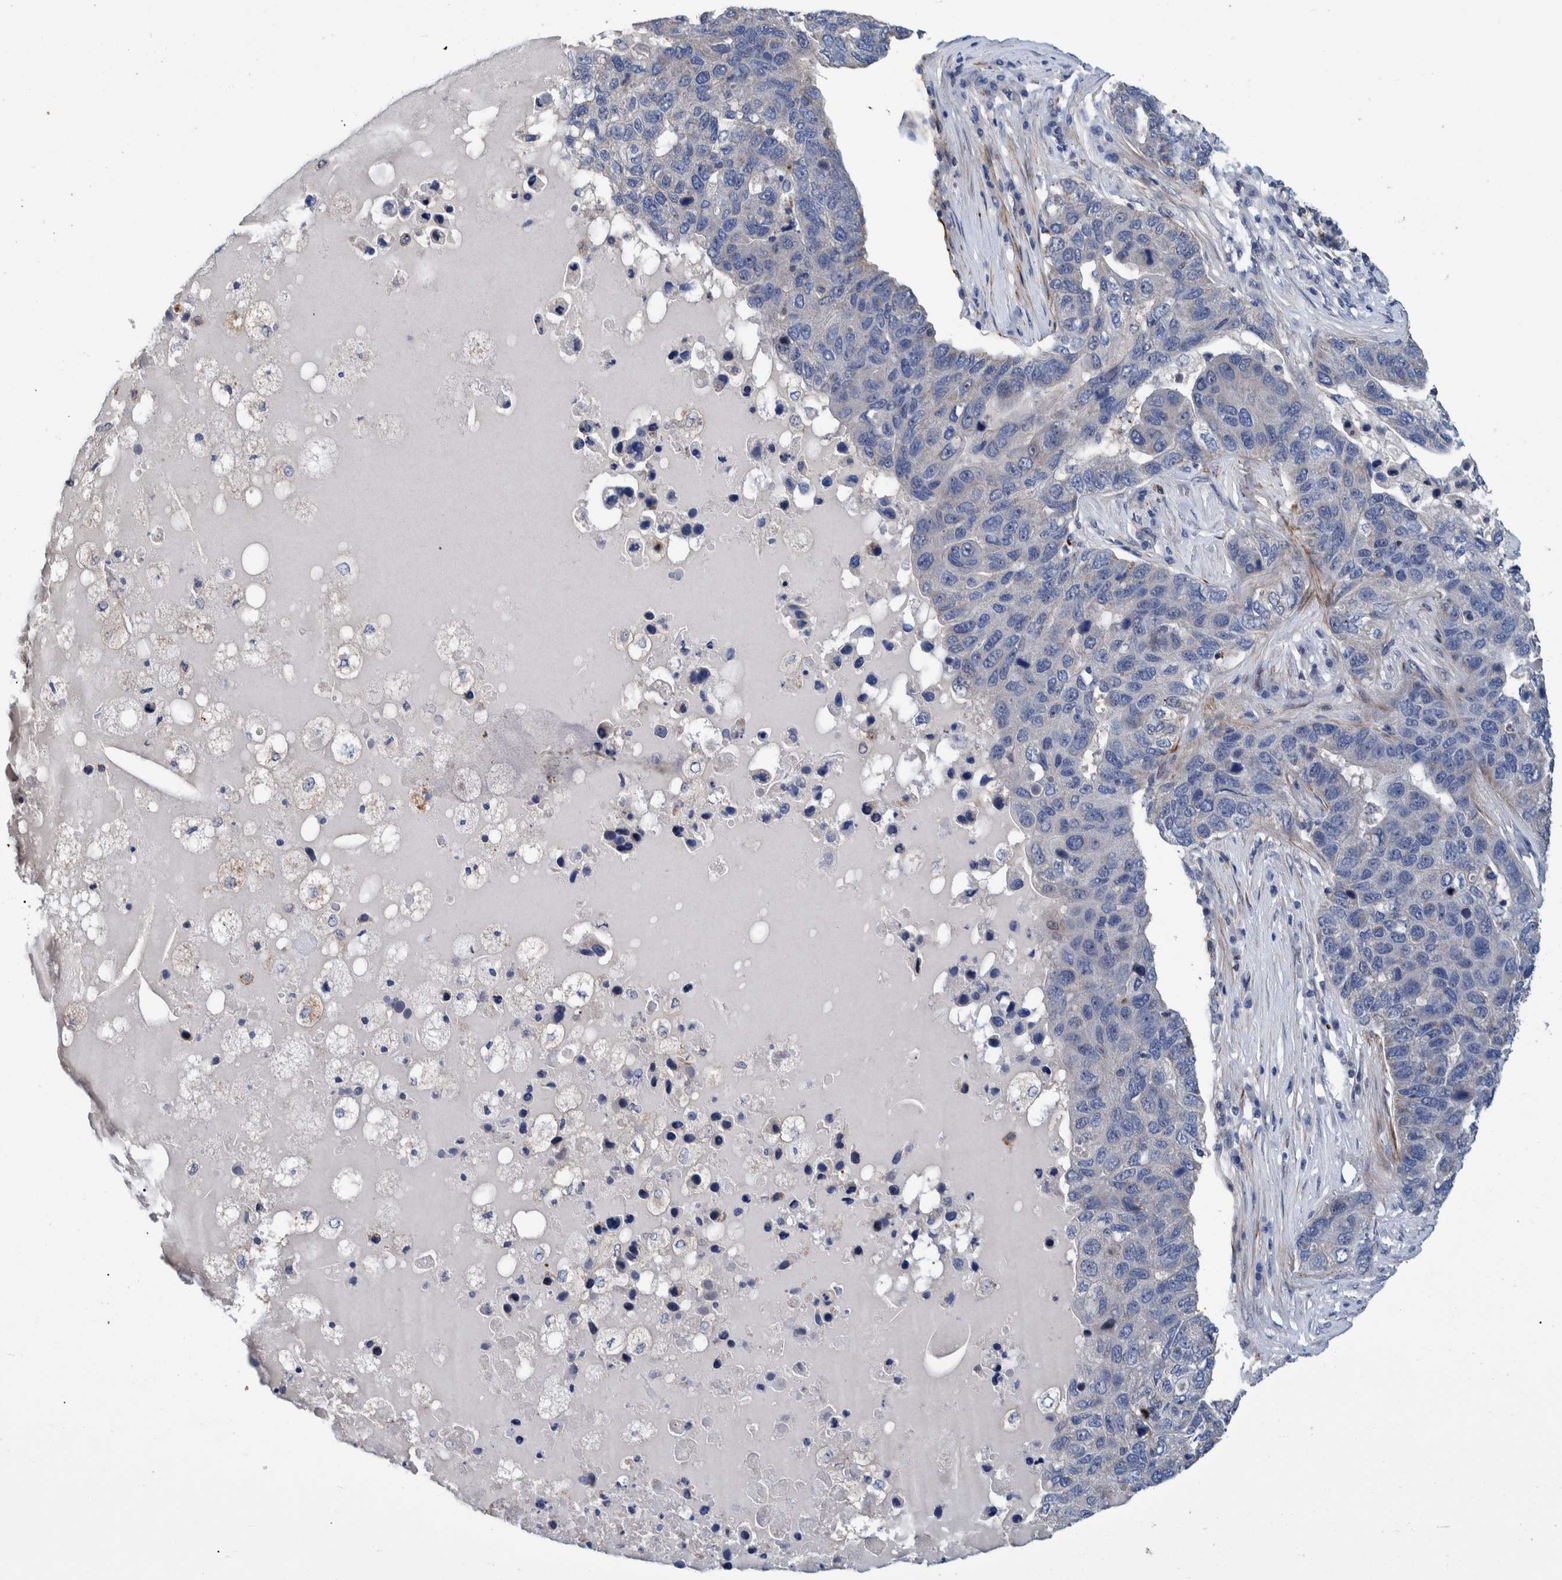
{"staining": {"intensity": "negative", "quantity": "none", "location": "none"}, "tissue": "pancreatic cancer", "cell_type": "Tumor cells", "image_type": "cancer", "snomed": [{"axis": "morphology", "description": "Adenocarcinoma, NOS"}, {"axis": "topography", "description": "Pancreas"}], "caption": "DAB (3,3'-diaminobenzidine) immunohistochemical staining of pancreatic cancer (adenocarcinoma) exhibits no significant positivity in tumor cells.", "gene": "MKS1", "patient": {"sex": "female", "age": 61}}